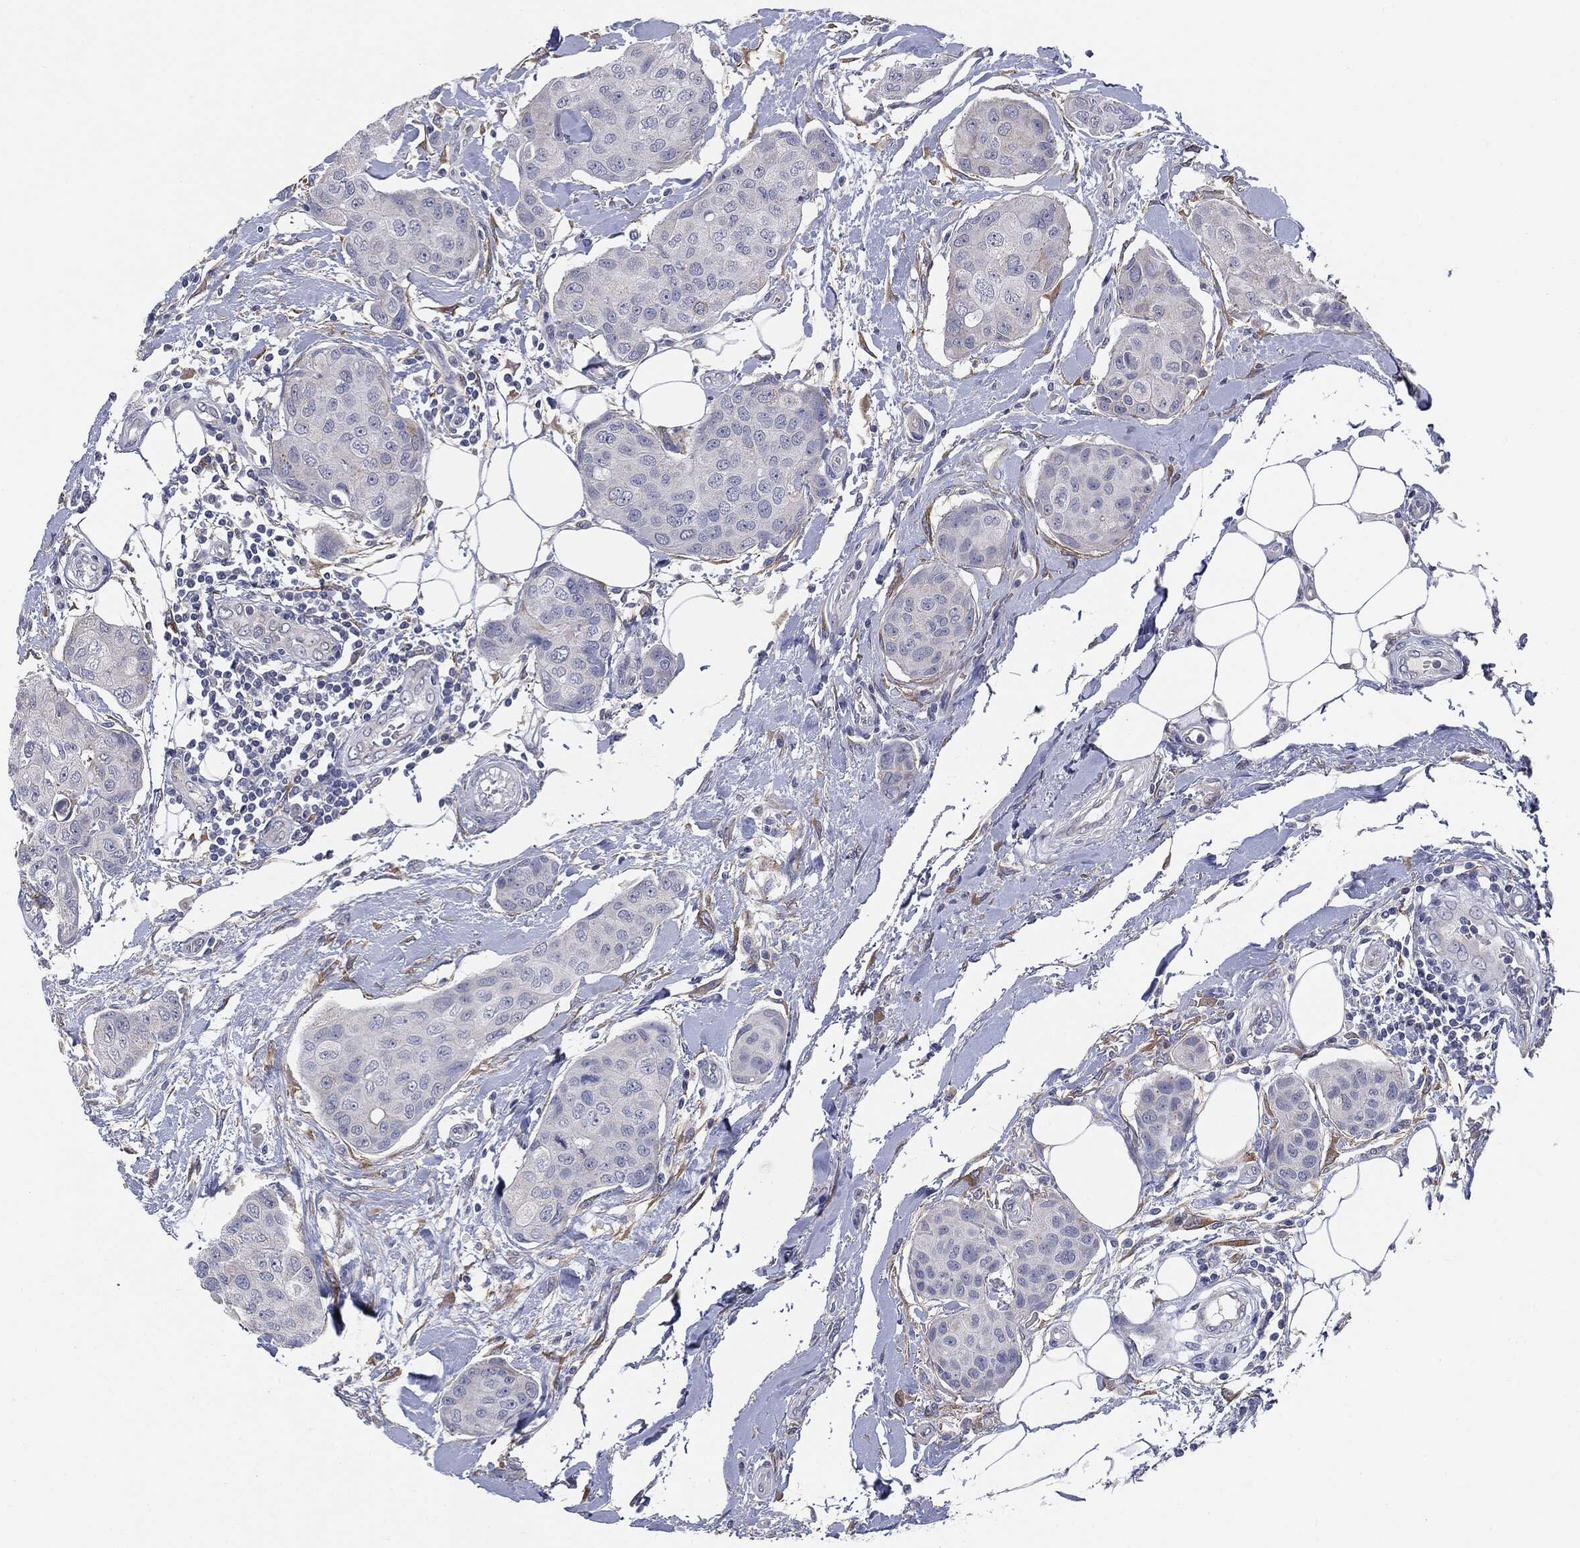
{"staining": {"intensity": "negative", "quantity": "none", "location": "none"}, "tissue": "breast cancer", "cell_type": "Tumor cells", "image_type": "cancer", "snomed": [{"axis": "morphology", "description": "Duct carcinoma"}, {"axis": "topography", "description": "Breast"}, {"axis": "topography", "description": "Lymph node"}], "caption": "Photomicrograph shows no significant protein staining in tumor cells of breast cancer.", "gene": "KRT5", "patient": {"sex": "female", "age": 80}}